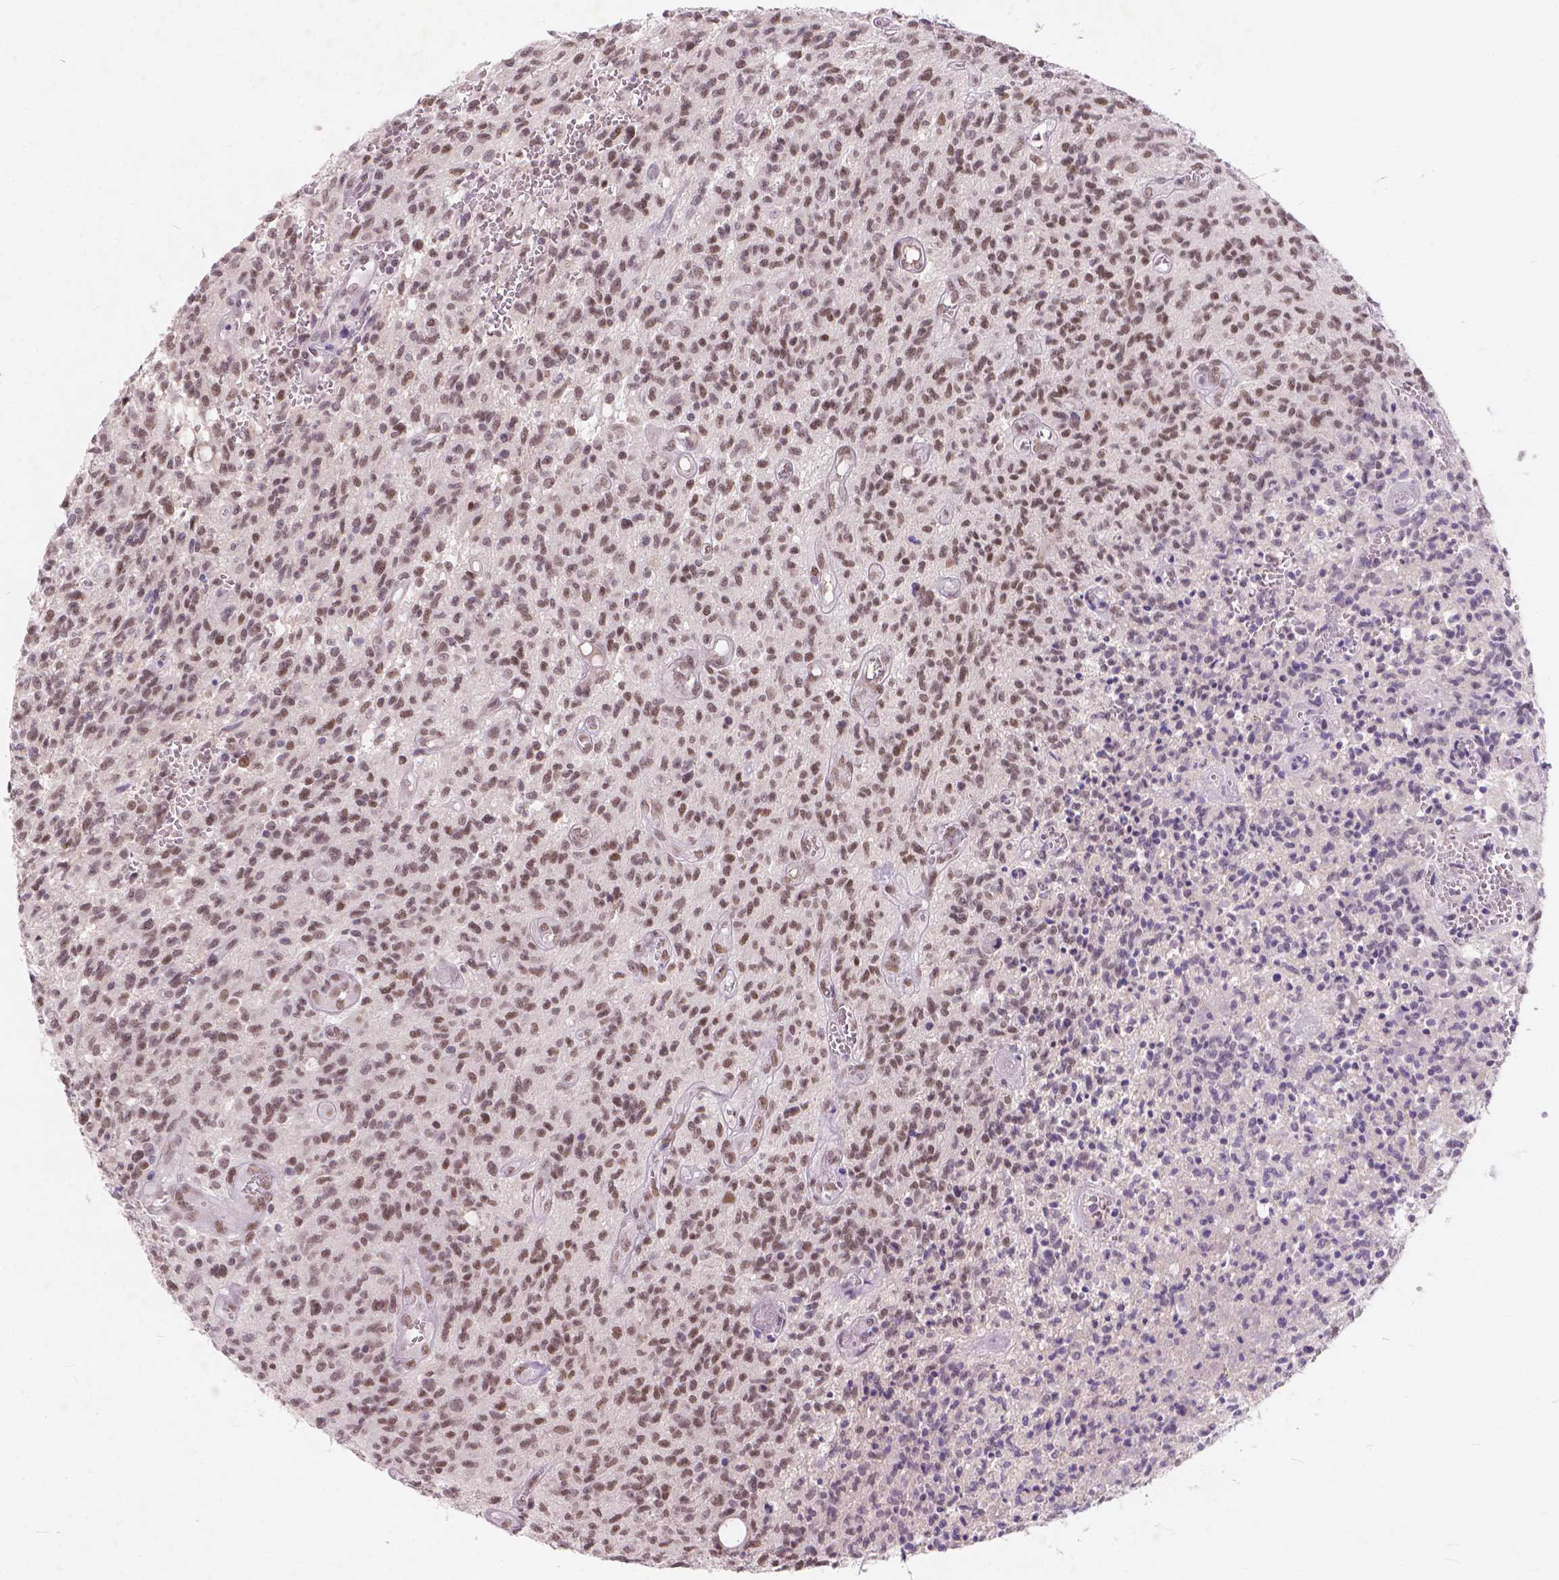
{"staining": {"intensity": "moderate", "quantity": ">75%", "location": "nuclear"}, "tissue": "glioma", "cell_type": "Tumor cells", "image_type": "cancer", "snomed": [{"axis": "morphology", "description": "Glioma, malignant, Low grade"}, {"axis": "topography", "description": "Brain"}], "caption": "This photomicrograph exhibits immunohistochemistry staining of human glioma, with medium moderate nuclear positivity in about >75% of tumor cells.", "gene": "FAM53A", "patient": {"sex": "male", "age": 64}}